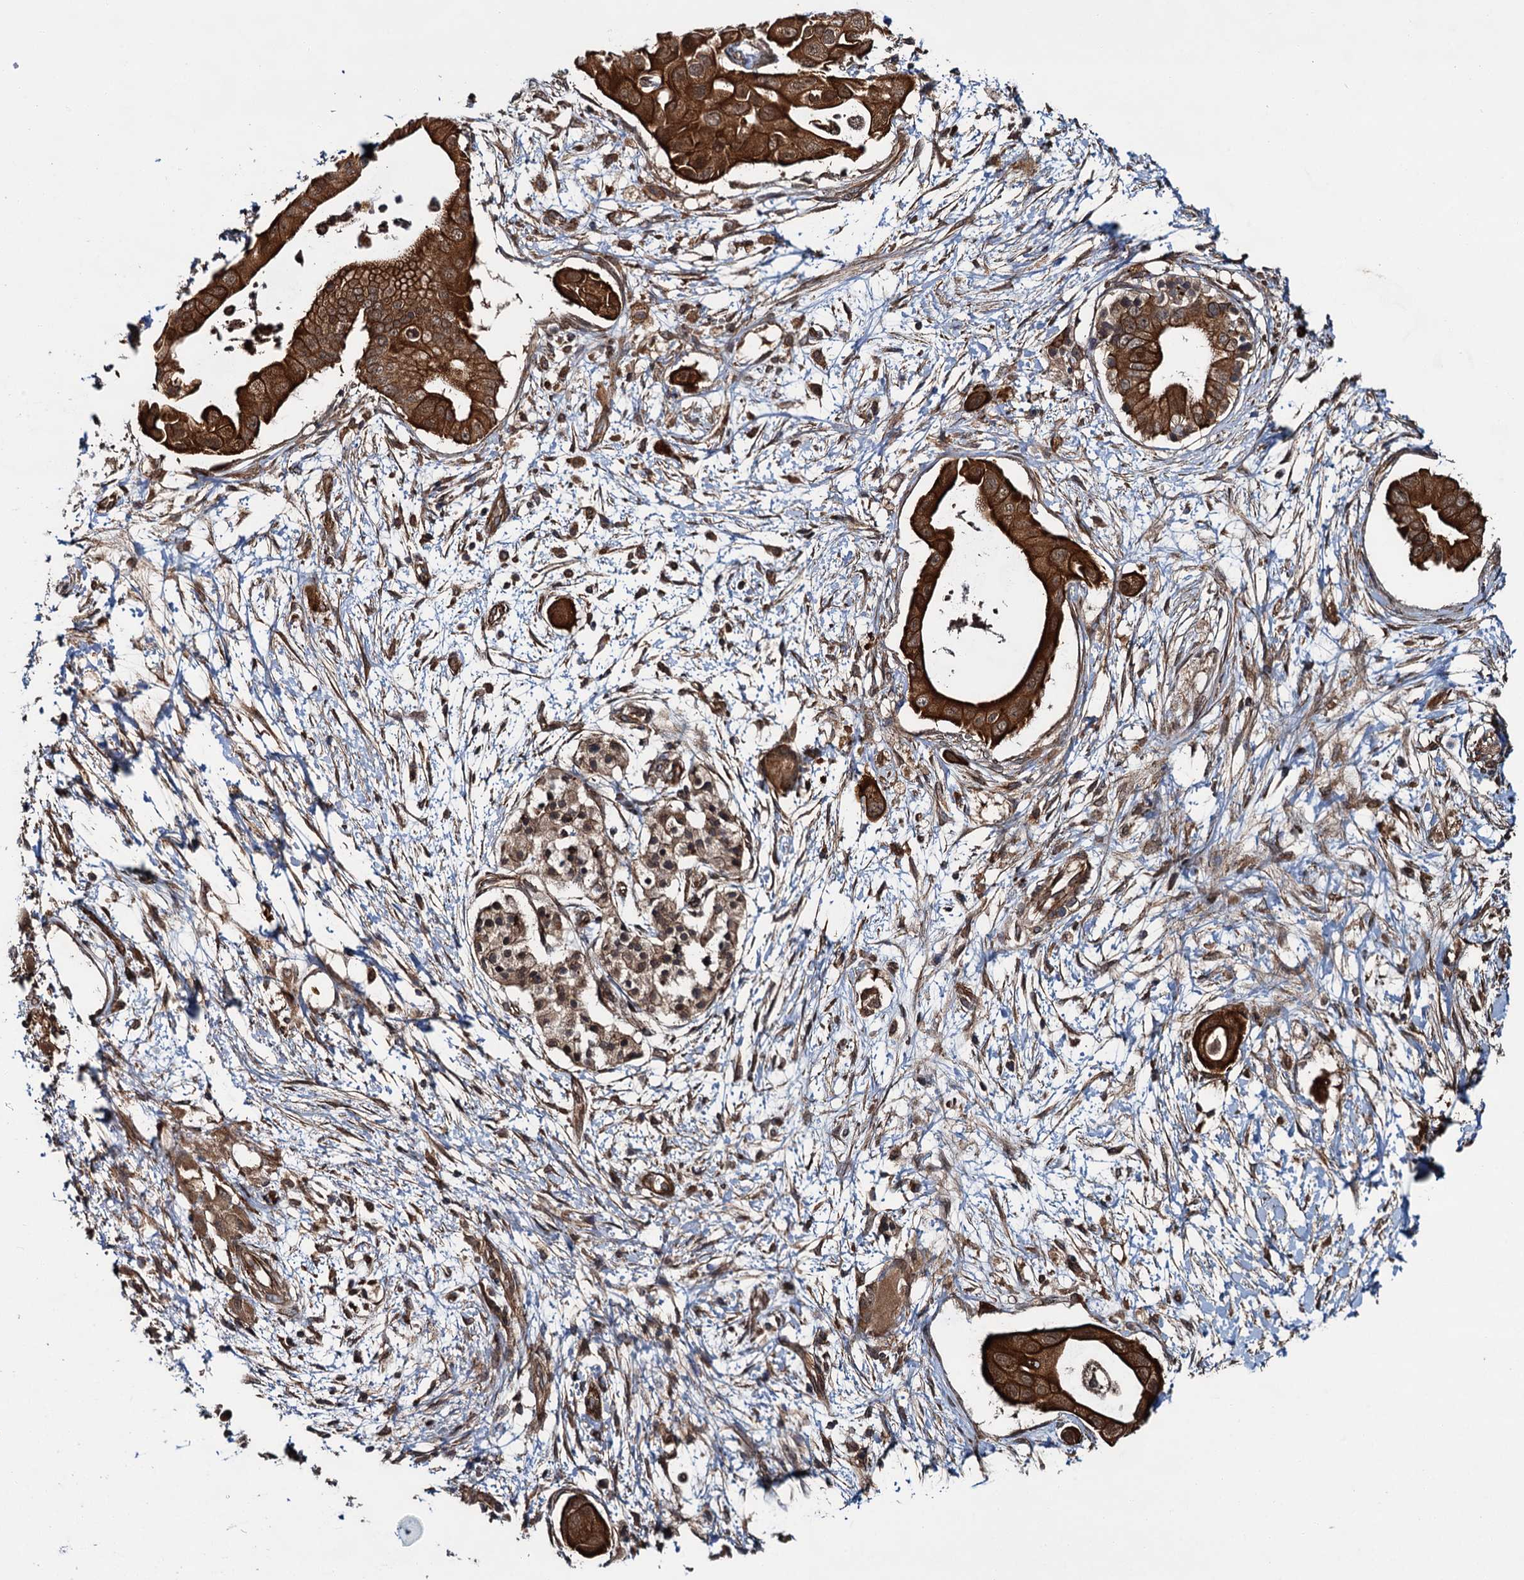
{"staining": {"intensity": "strong", "quantity": ">75%", "location": "cytoplasmic/membranous"}, "tissue": "pancreatic cancer", "cell_type": "Tumor cells", "image_type": "cancer", "snomed": [{"axis": "morphology", "description": "Adenocarcinoma, NOS"}, {"axis": "topography", "description": "Pancreas"}], "caption": "Immunohistochemical staining of pancreatic adenocarcinoma shows strong cytoplasmic/membranous protein staining in about >75% of tumor cells.", "gene": "ZFYVE19", "patient": {"sex": "male", "age": 68}}